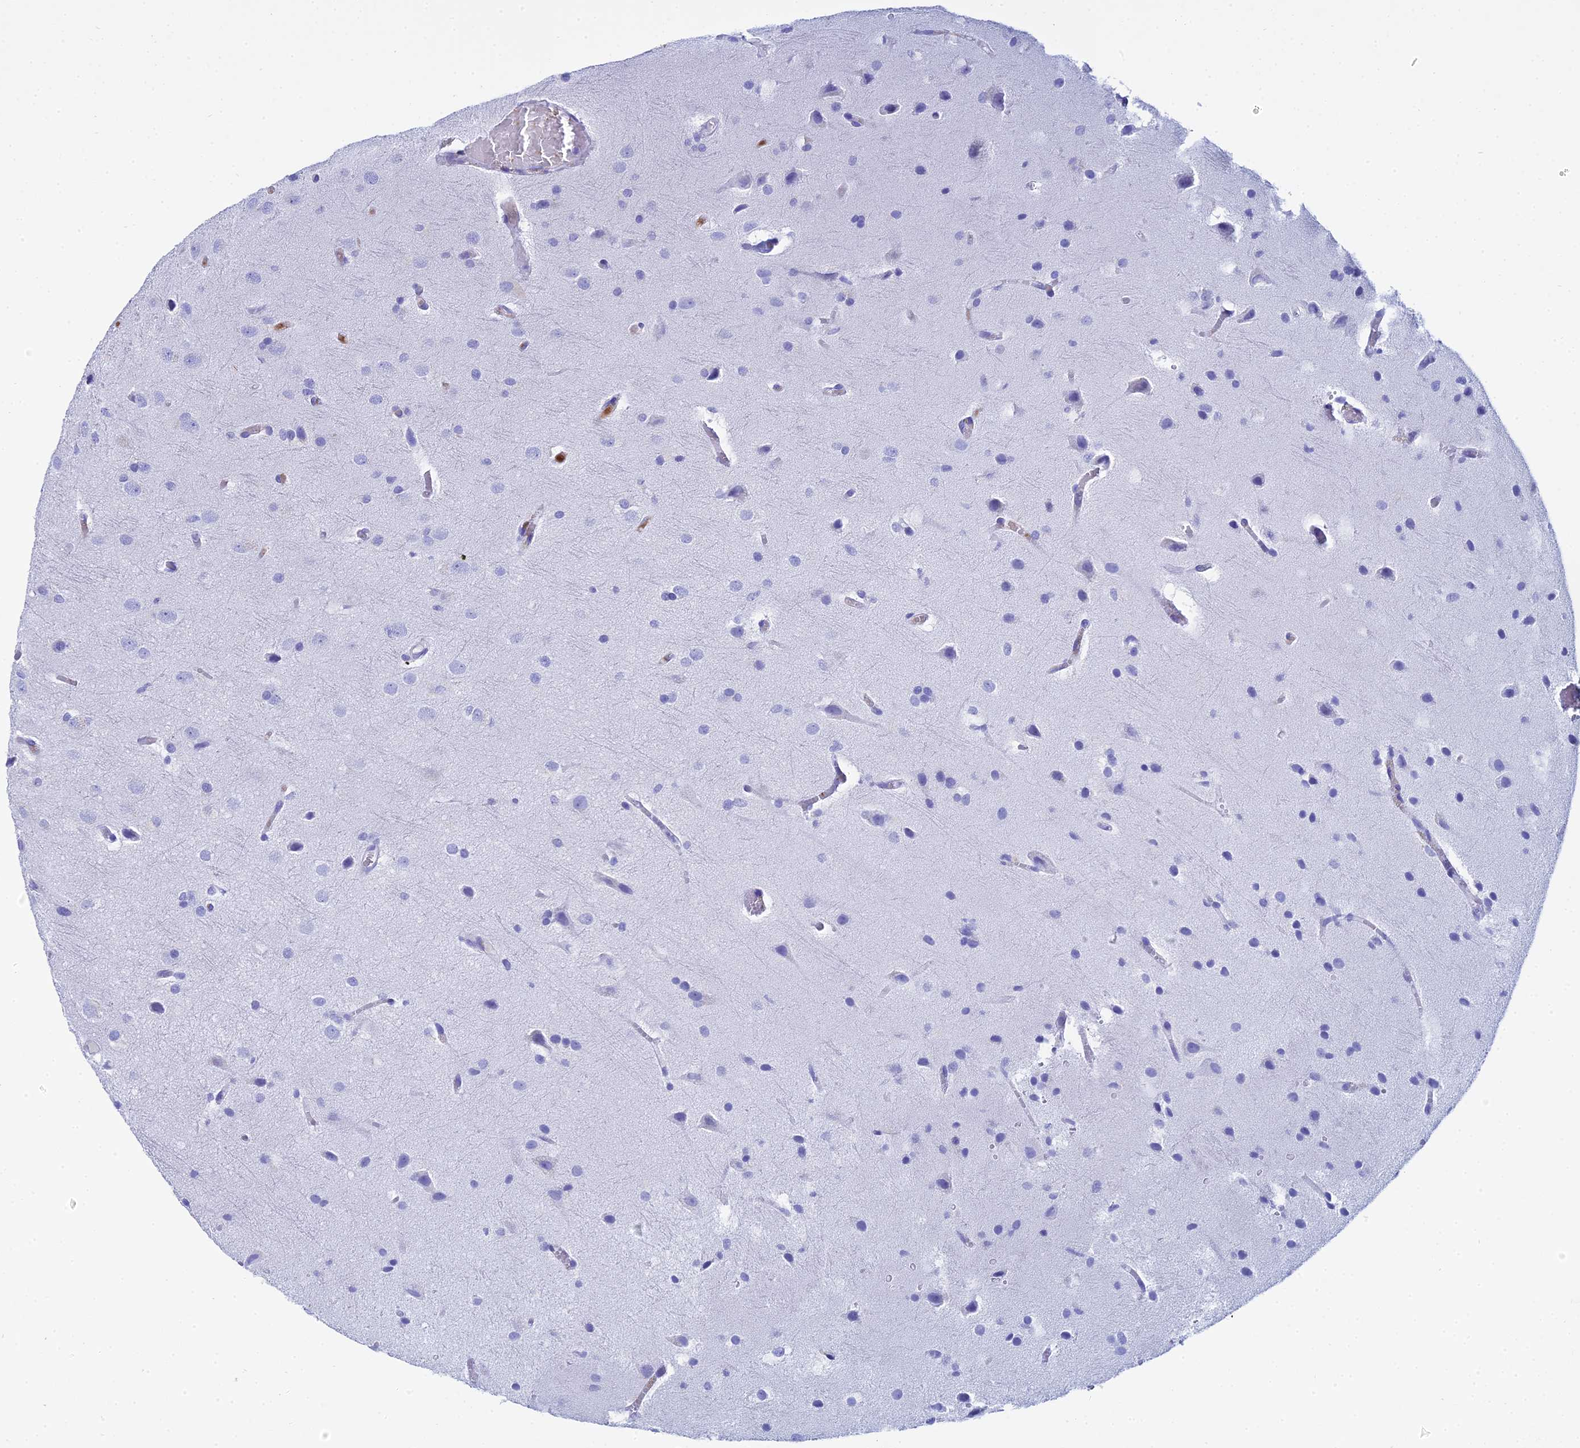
{"staining": {"intensity": "negative", "quantity": "none", "location": "none"}, "tissue": "glioma", "cell_type": "Tumor cells", "image_type": "cancer", "snomed": [{"axis": "morphology", "description": "Glioma, malignant, High grade"}, {"axis": "topography", "description": "Brain"}], "caption": "Glioma was stained to show a protein in brown. There is no significant staining in tumor cells.", "gene": "CELA3A", "patient": {"sex": "female", "age": 50}}